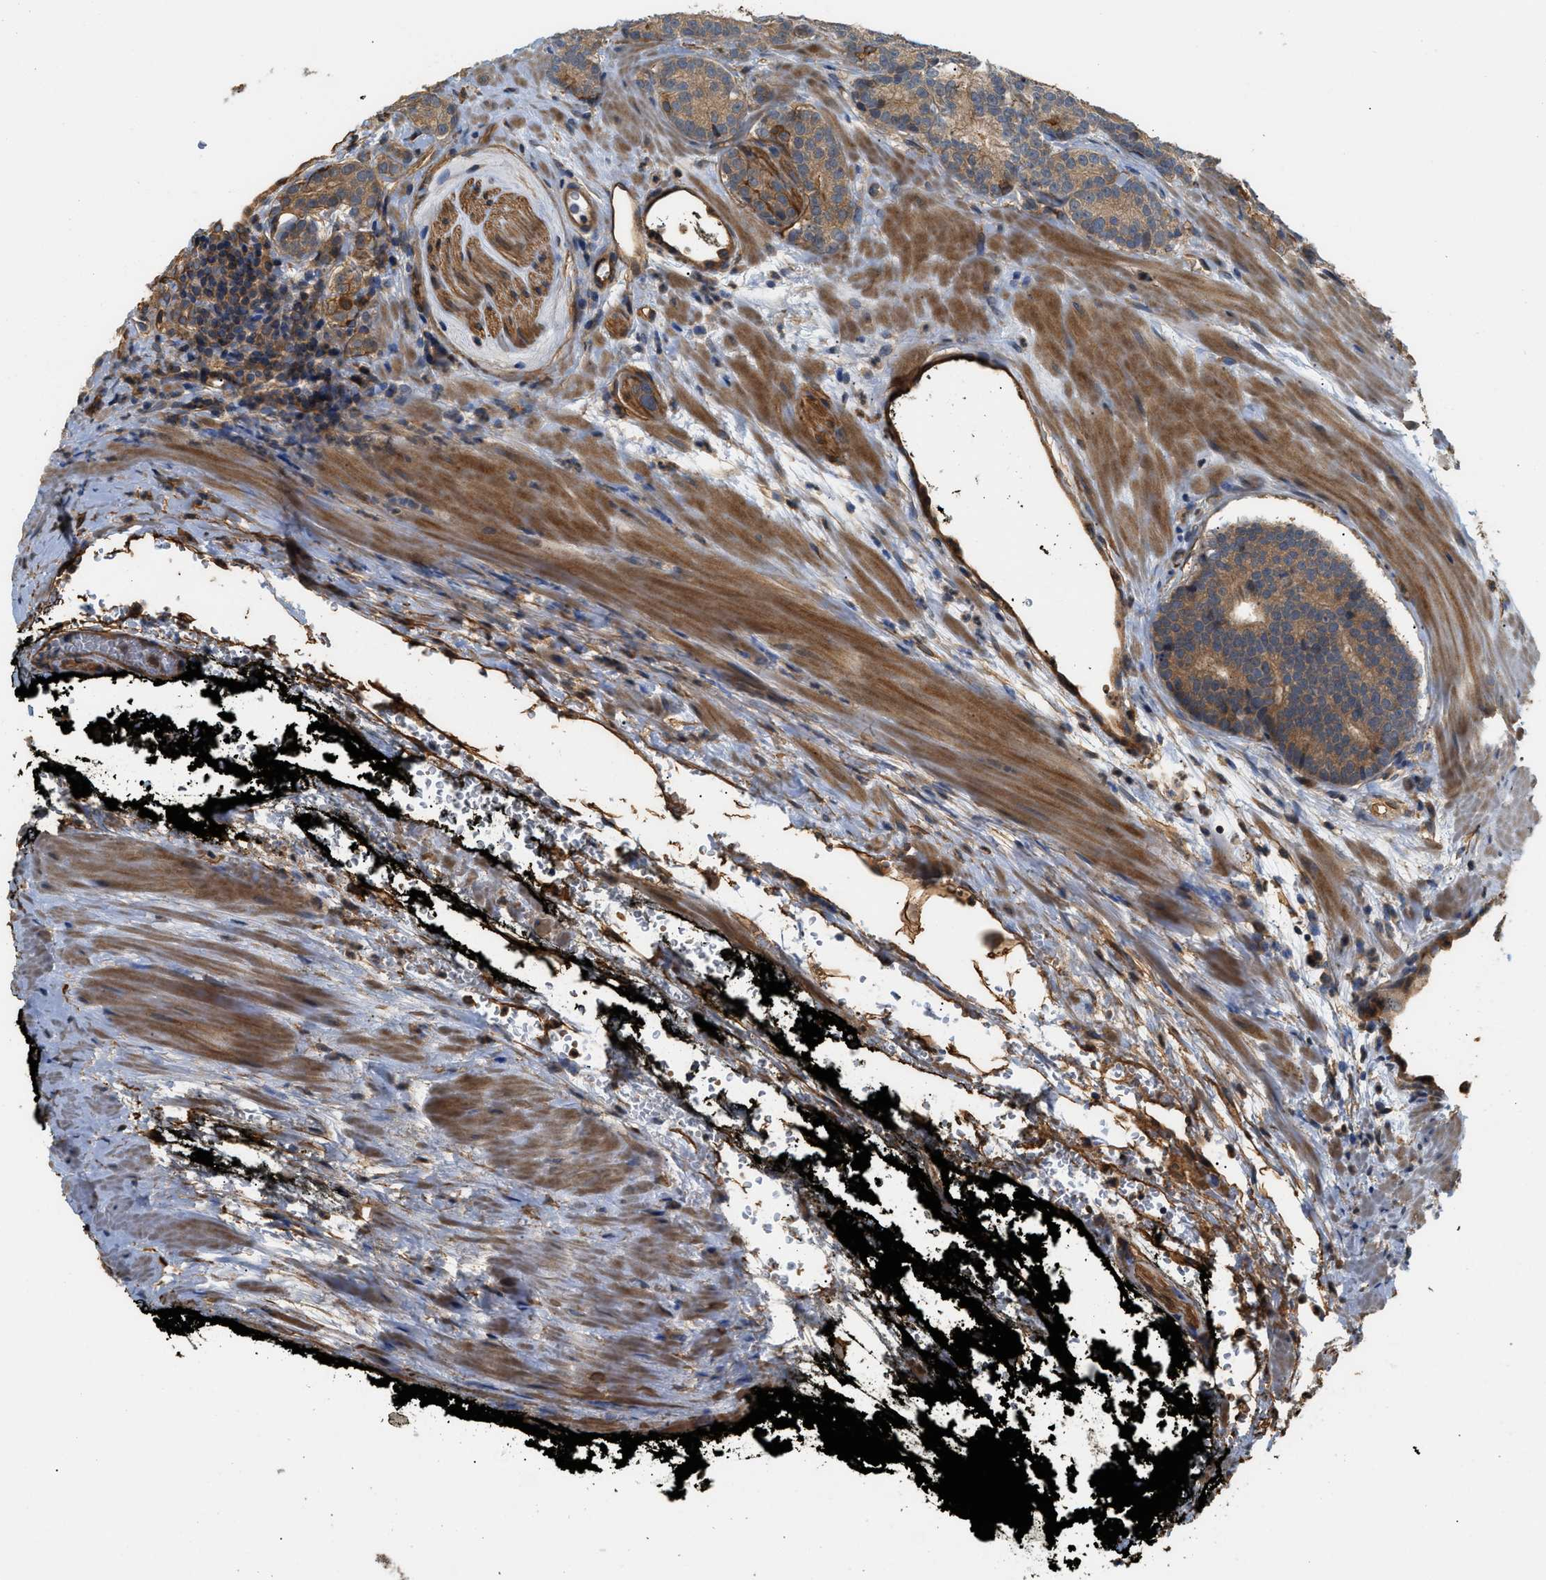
{"staining": {"intensity": "moderate", "quantity": ">75%", "location": "cytoplasmic/membranous"}, "tissue": "prostate cancer", "cell_type": "Tumor cells", "image_type": "cancer", "snomed": [{"axis": "morphology", "description": "Adenocarcinoma, High grade"}, {"axis": "topography", "description": "Prostate"}], "caption": "Tumor cells demonstrate medium levels of moderate cytoplasmic/membranous staining in approximately >75% of cells in prostate cancer.", "gene": "DDHD2", "patient": {"sex": "male", "age": 61}}